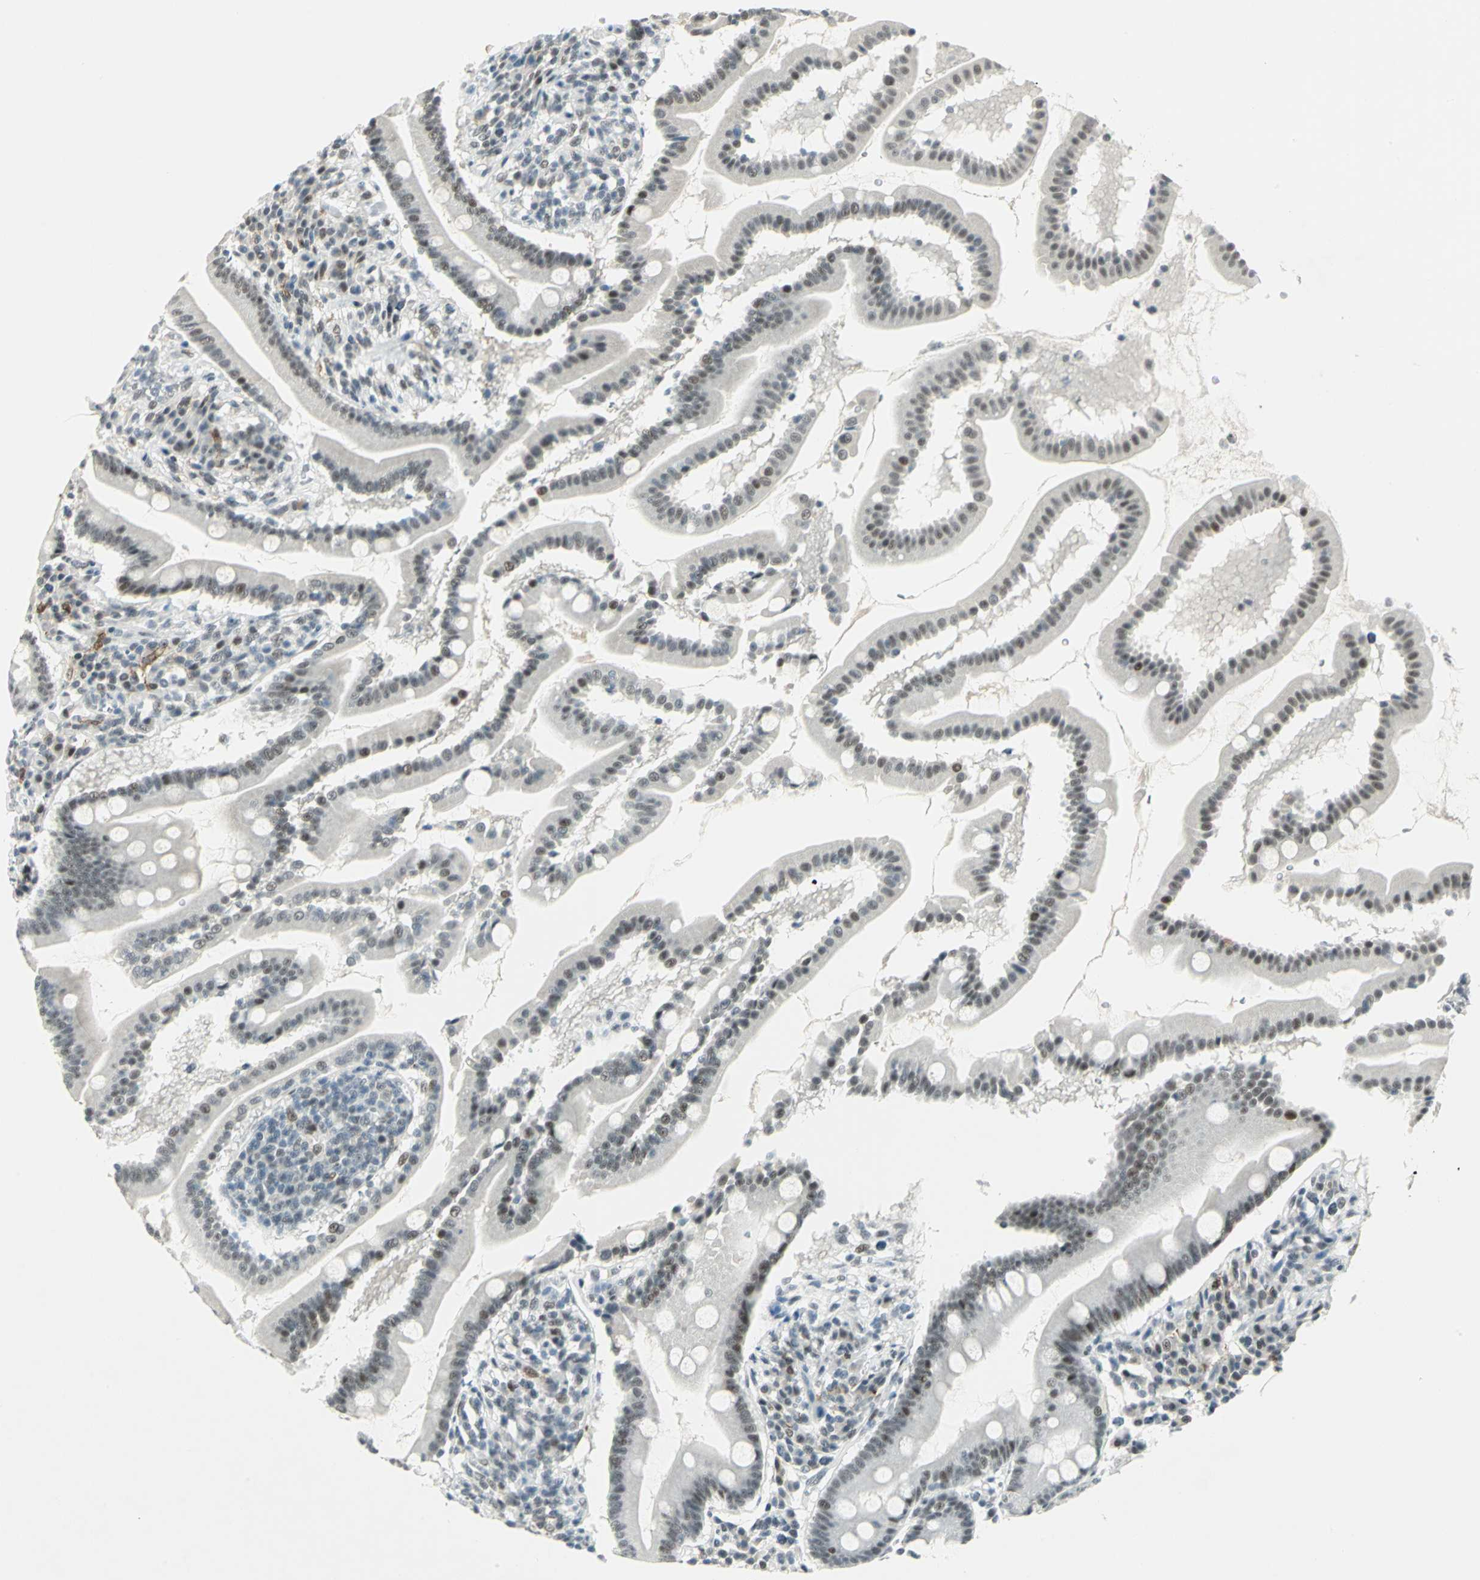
{"staining": {"intensity": "weak", "quantity": "<25%", "location": "nuclear"}, "tissue": "duodenum", "cell_type": "Glandular cells", "image_type": "normal", "snomed": [{"axis": "morphology", "description": "Normal tissue, NOS"}, {"axis": "topography", "description": "Duodenum"}], "caption": "Glandular cells are negative for protein expression in unremarkable human duodenum.", "gene": "MTMR10", "patient": {"sex": "male", "age": 50}}